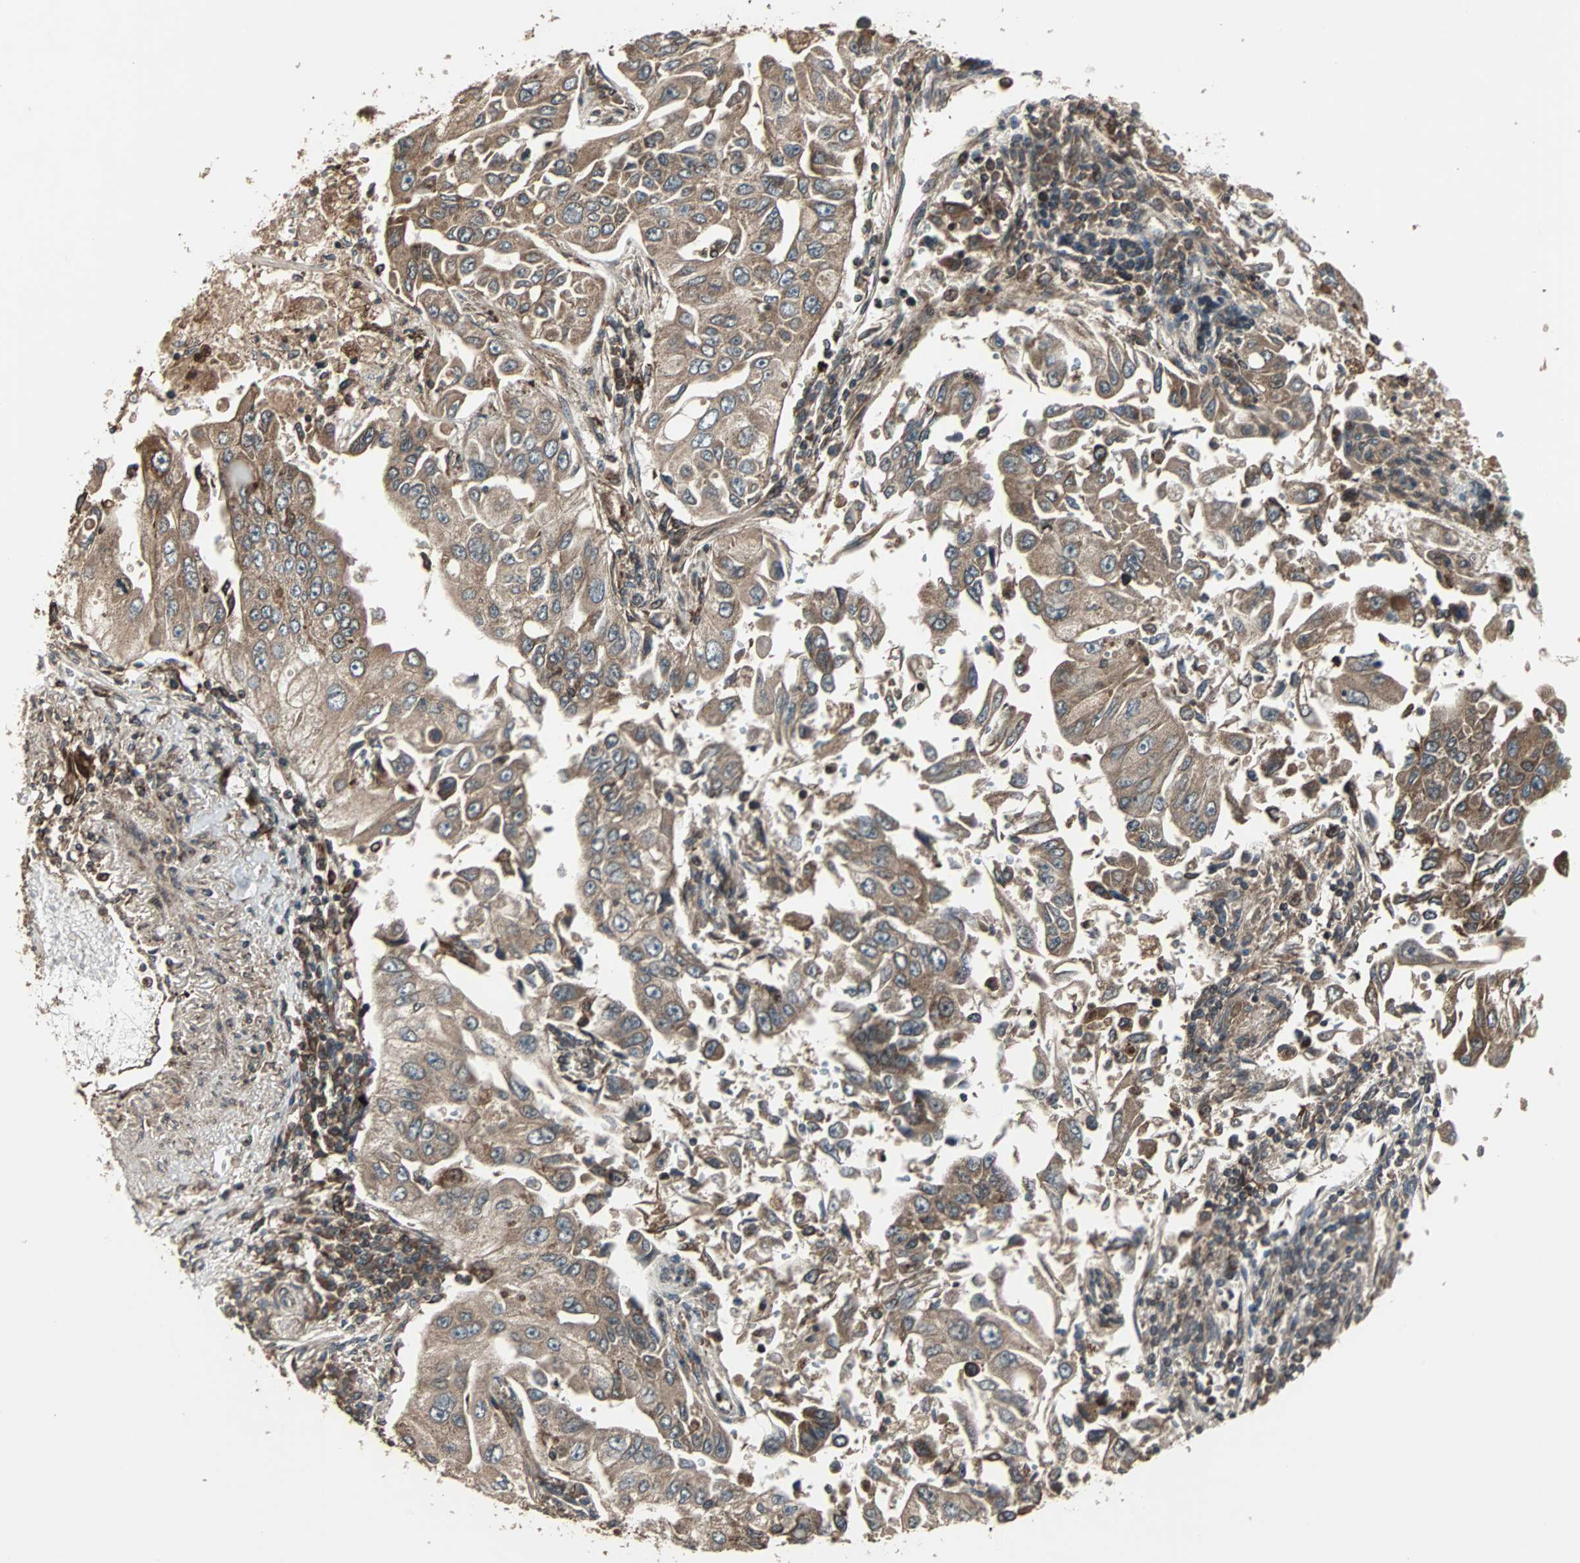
{"staining": {"intensity": "strong", "quantity": ">75%", "location": "cytoplasmic/membranous"}, "tissue": "lung cancer", "cell_type": "Tumor cells", "image_type": "cancer", "snomed": [{"axis": "morphology", "description": "Adenocarcinoma, NOS"}, {"axis": "topography", "description": "Lung"}], "caption": "A high amount of strong cytoplasmic/membranous expression is identified in about >75% of tumor cells in lung cancer tissue. (DAB (3,3'-diaminobenzidine) IHC, brown staining for protein, blue staining for nuclei).", "gene": "RAB7A", "patient": {"sex": "male", "age": 84}}